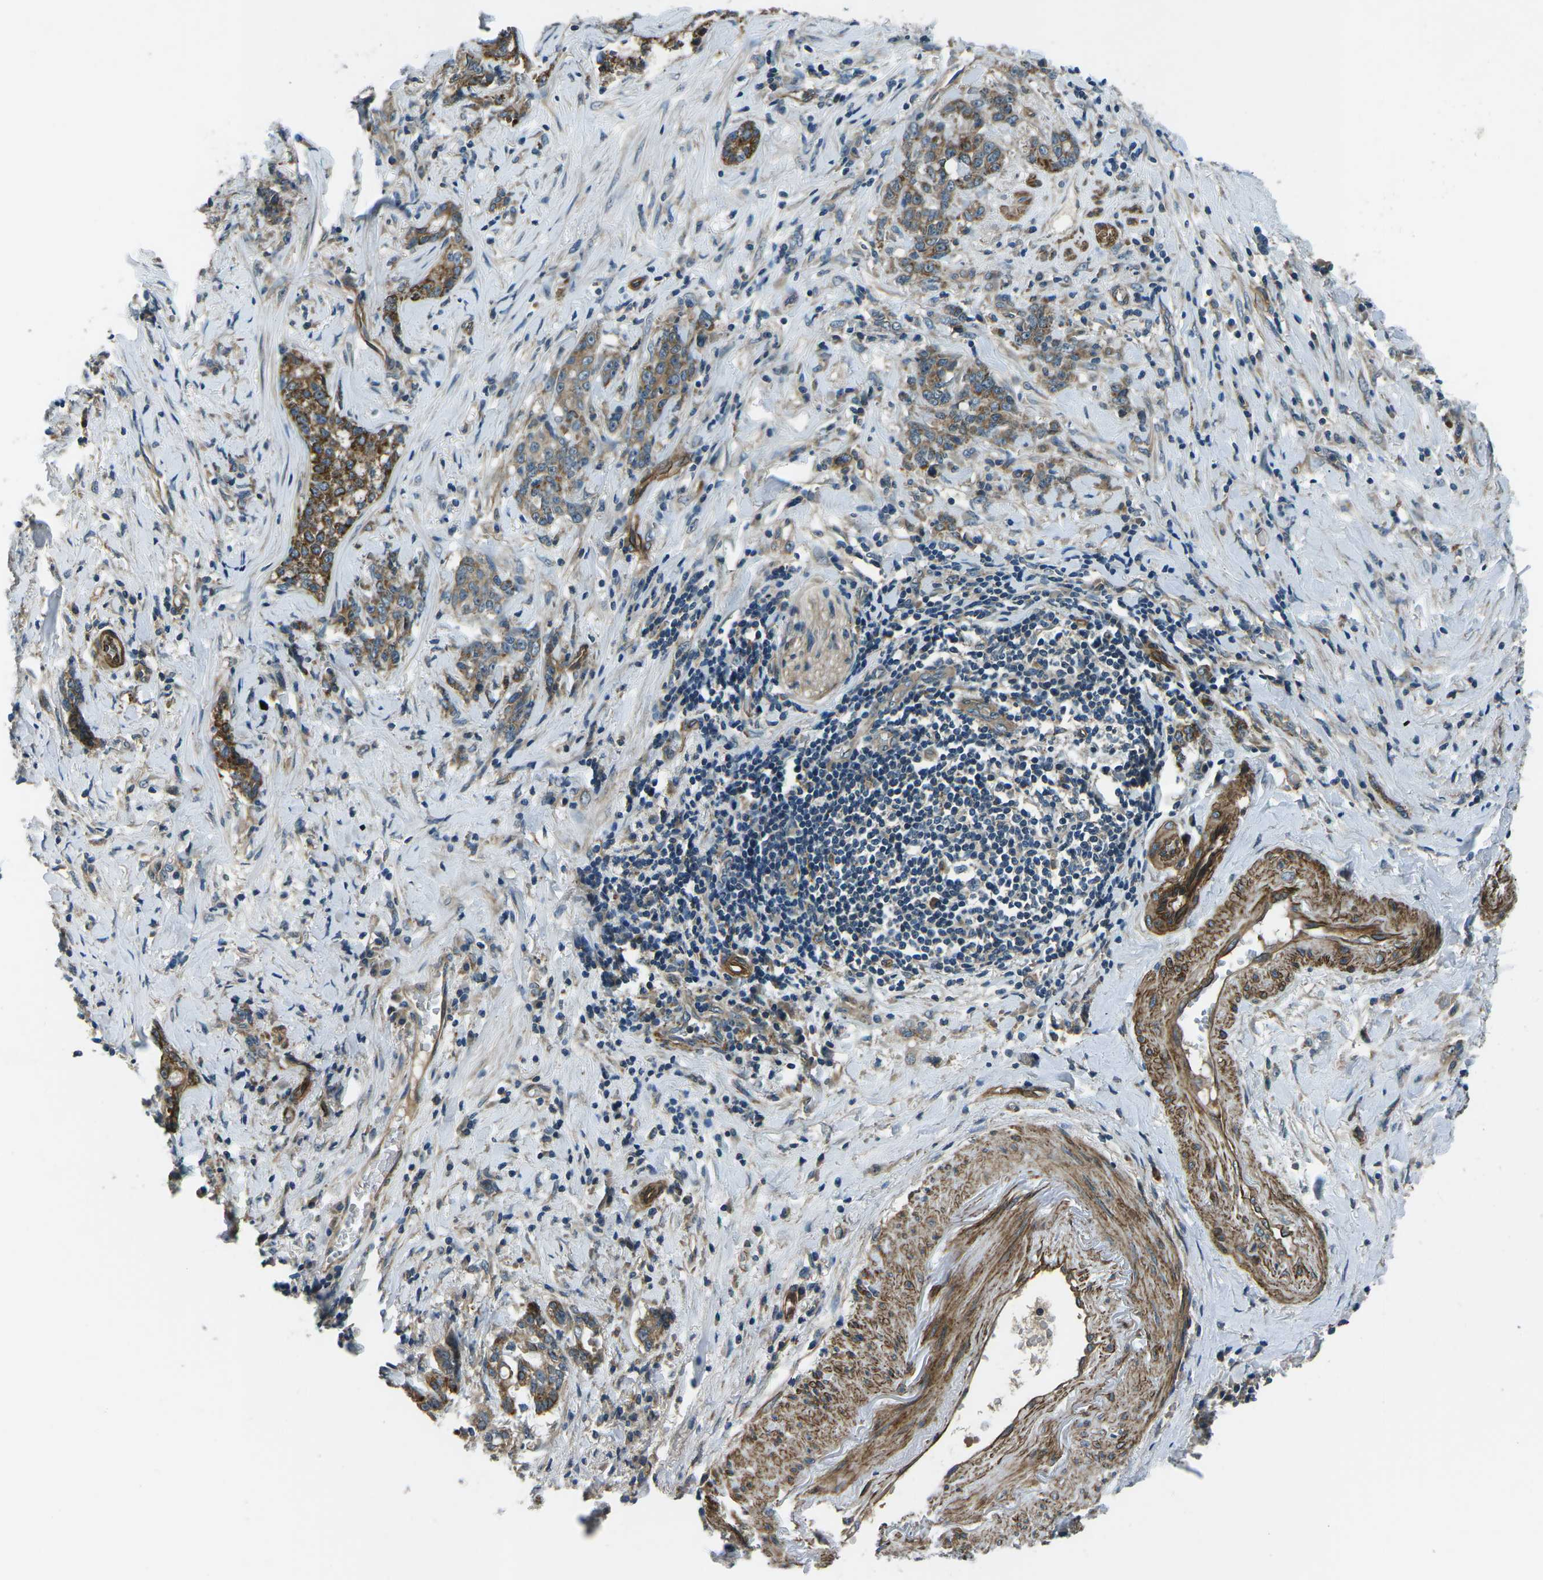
{"staining": {"intensity": "strong", "quantity": "25%-75%", "location": "cytoplasmic/membranous"}, "tissue": "stomach cancer", "cell_type": "Tumor cells", "image_type": "cancer", "snomed": [{"axis": "morphology", "description": "Adenocarcinoma, NOS"}, {"axis": "topography", "description": "Stomach, lower"}], "caption": "Tumor cells demonstrate high levels of strong cytoplasmic/membranous expression in about 25%-75% of cells in stomach cancer.", "gene": "AFAP1", "patient": {"sex": "male", "age": 88}}